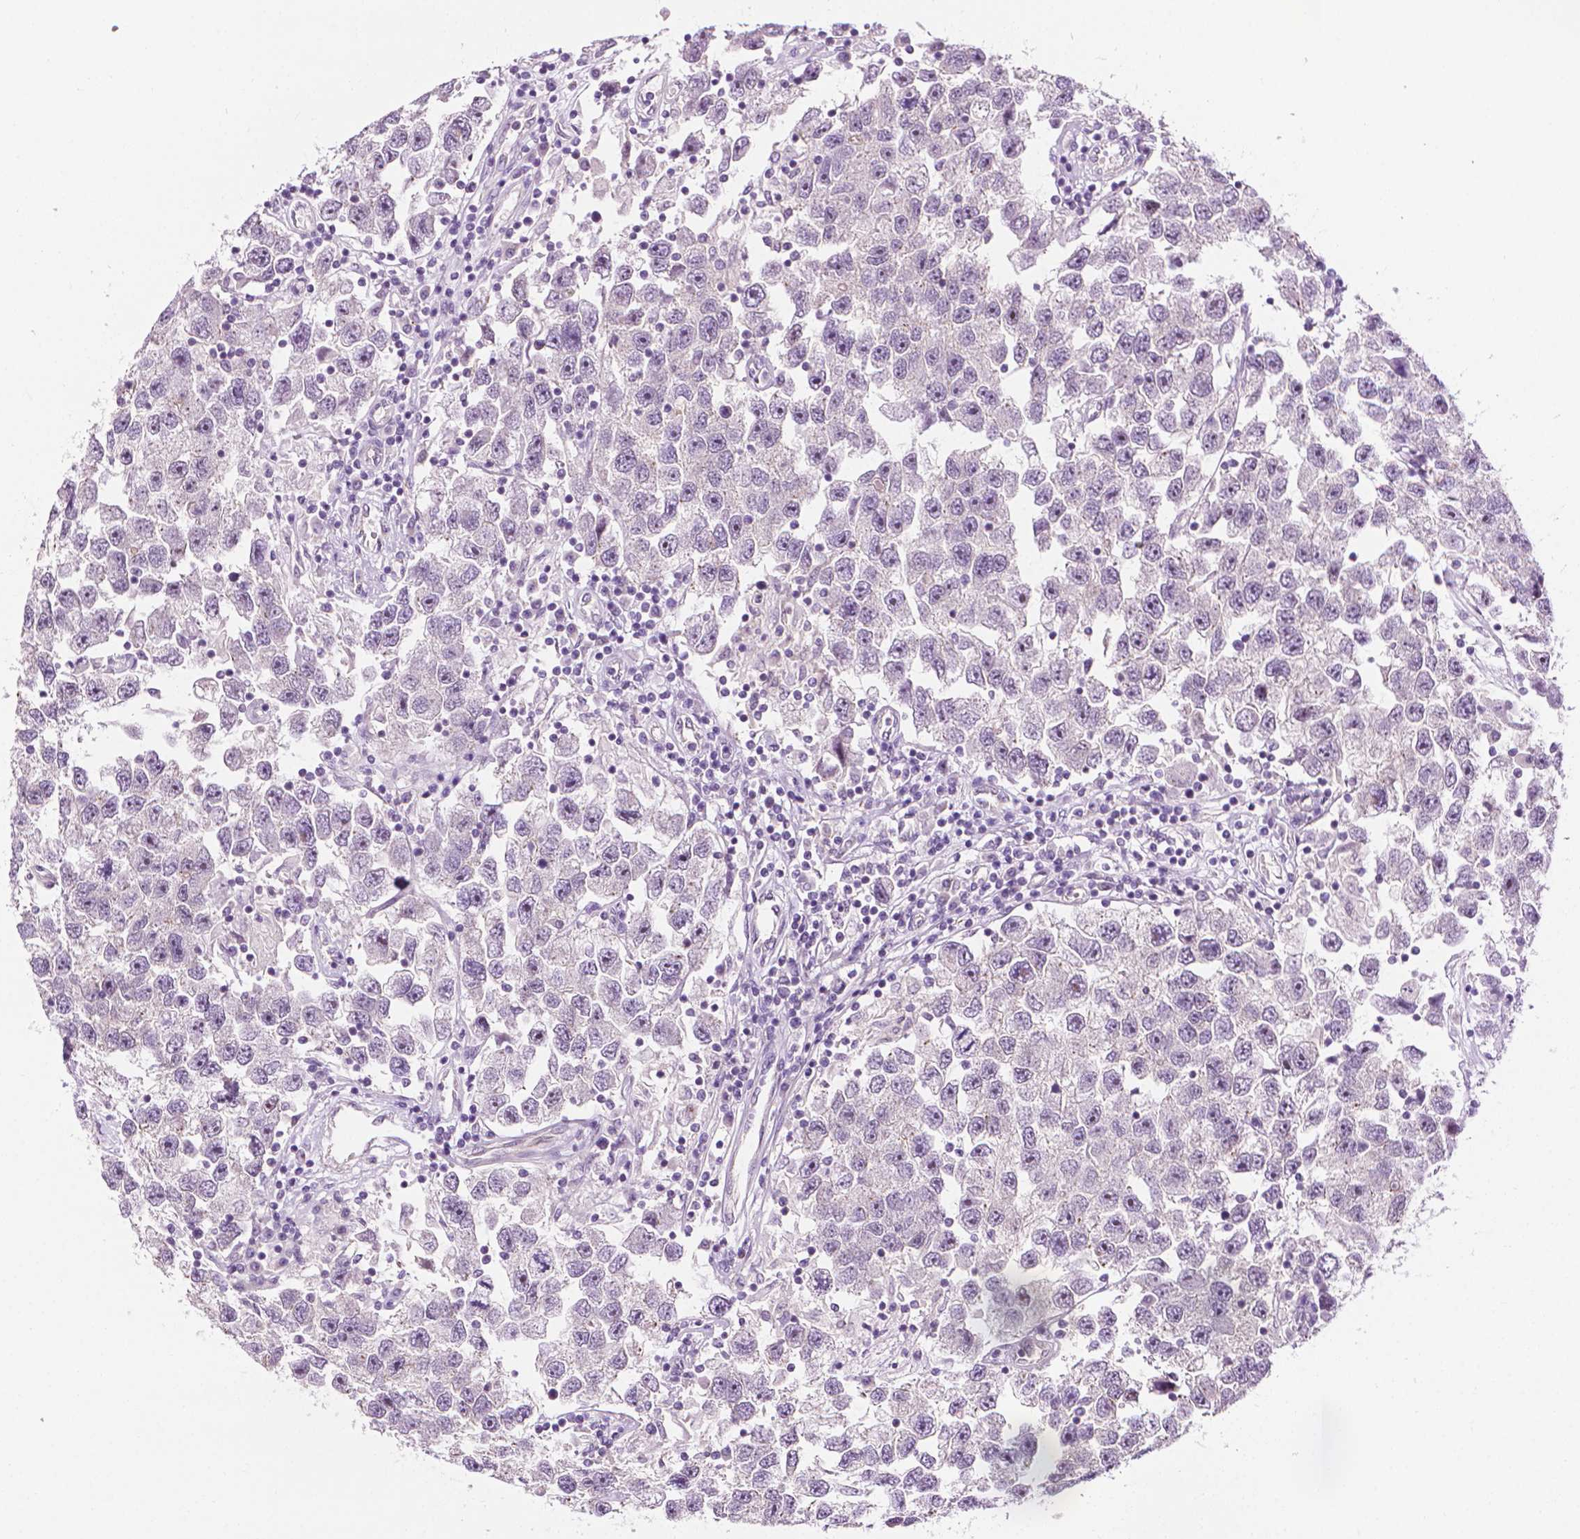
{"staining": {"intensity": "negative", "quantity": "none", "location": "none"}, "tissue": "testis cancer", "cell_type": "Tumor cells", "image_type": "cancer", "snomed": [{"axis": "morphology", "description": "Seminoma, NOS"}, {"axis": "topography", "description": "Testis"}], "caption": "Immunohistochemistry of human seminoma (testis) exhibits no staining in tumor cells.", "gene": "MCOLN3", "patient": {"sex": "male", "age": 26}}